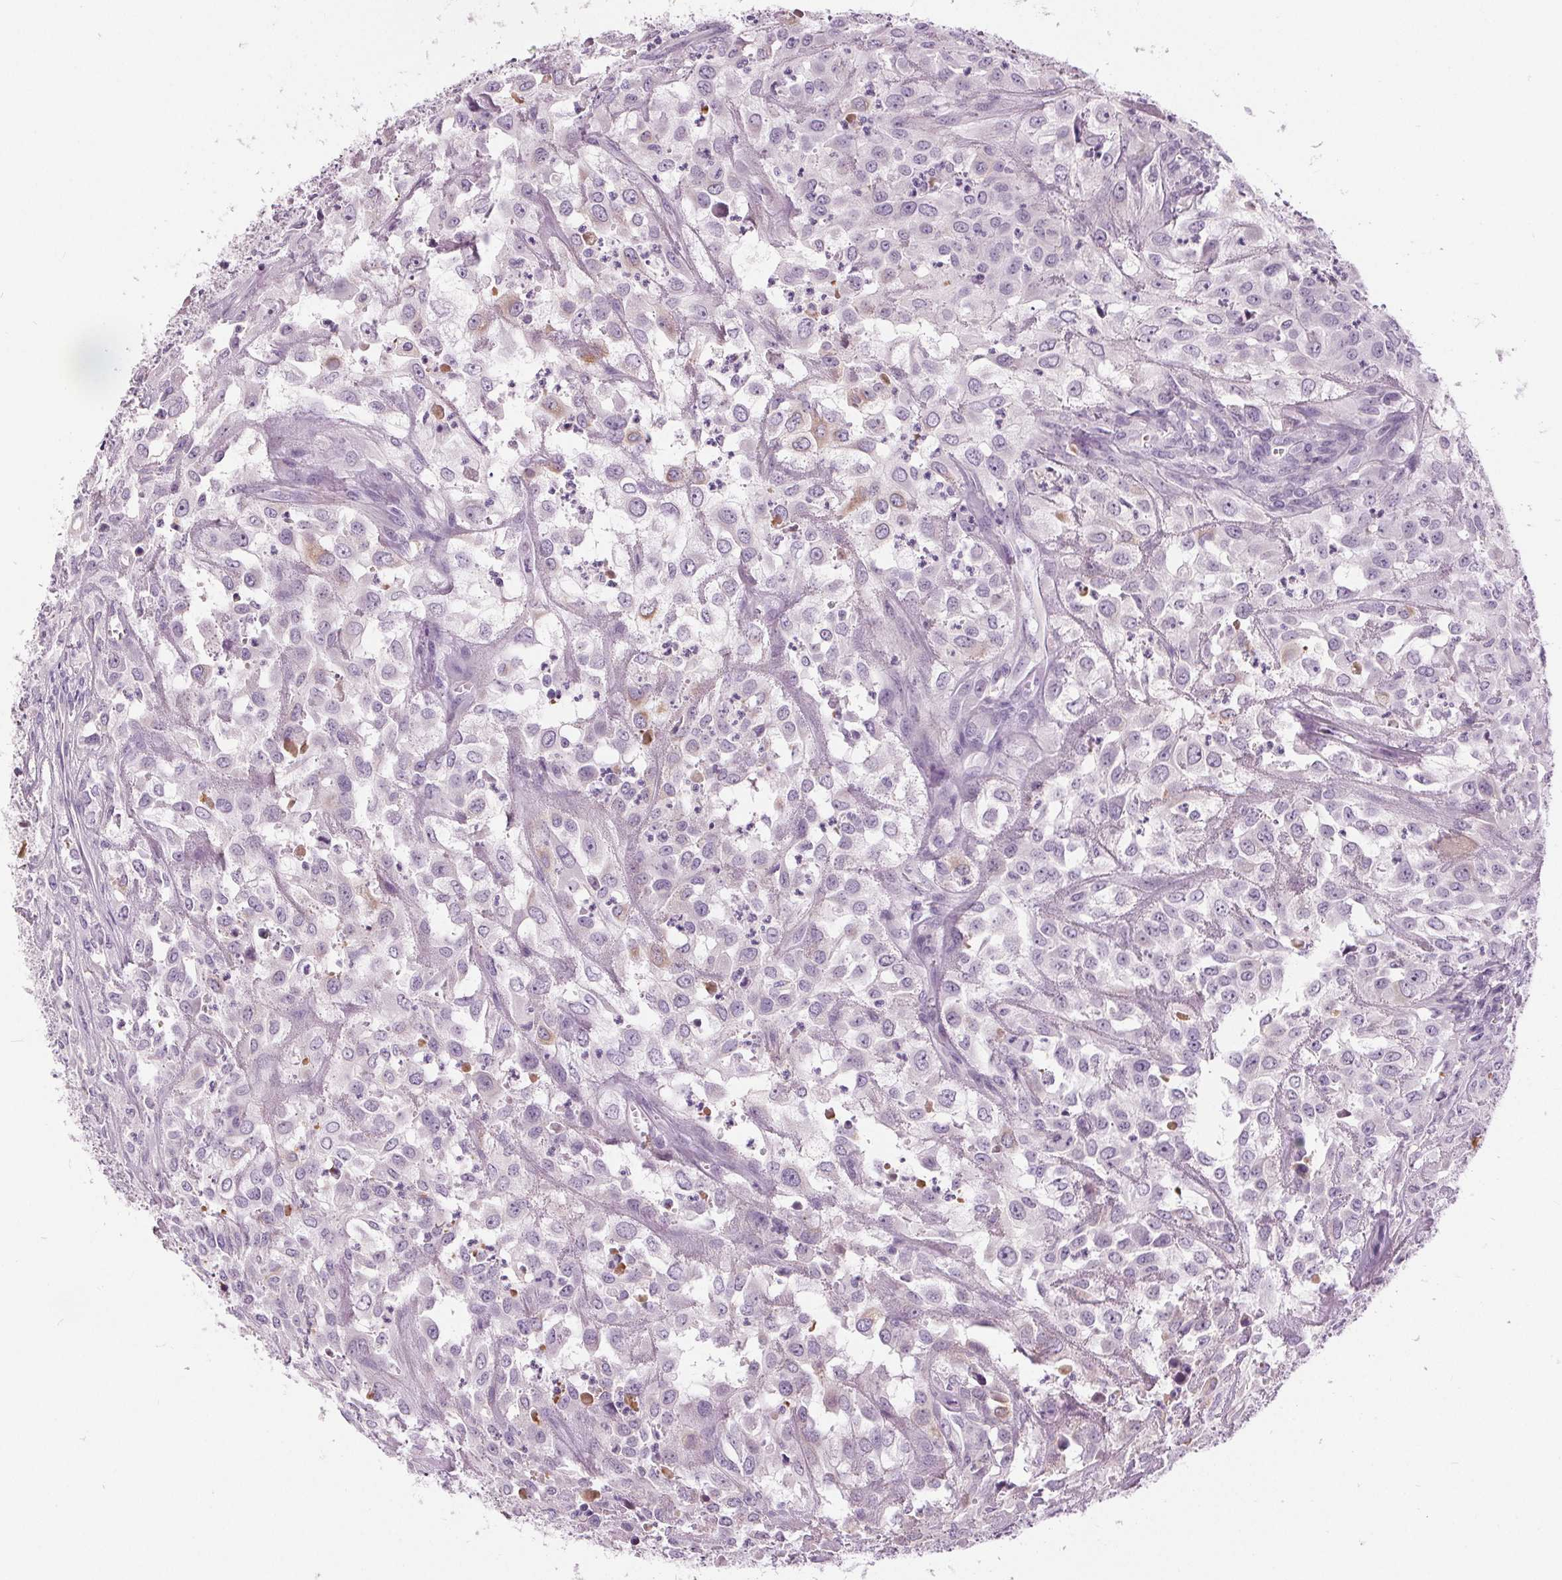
{"staining": {"intensity": "negative", "quantity": "none", "location": "none"}, "tissue": "urothelial cancer", "cell_type": "Tumor cells", "image_type": "cancer", "snomed": [{"axis": "morphology", "description": "Urothelial carcinoma, High grade"}, {"axis": "topography", "description": "Urinary bladder"}], "caption": "Tumor cells show no significant protein staining in urothelial cancer.", "gene": "MISP", "patient": {"sex": "male", "age": 67}}